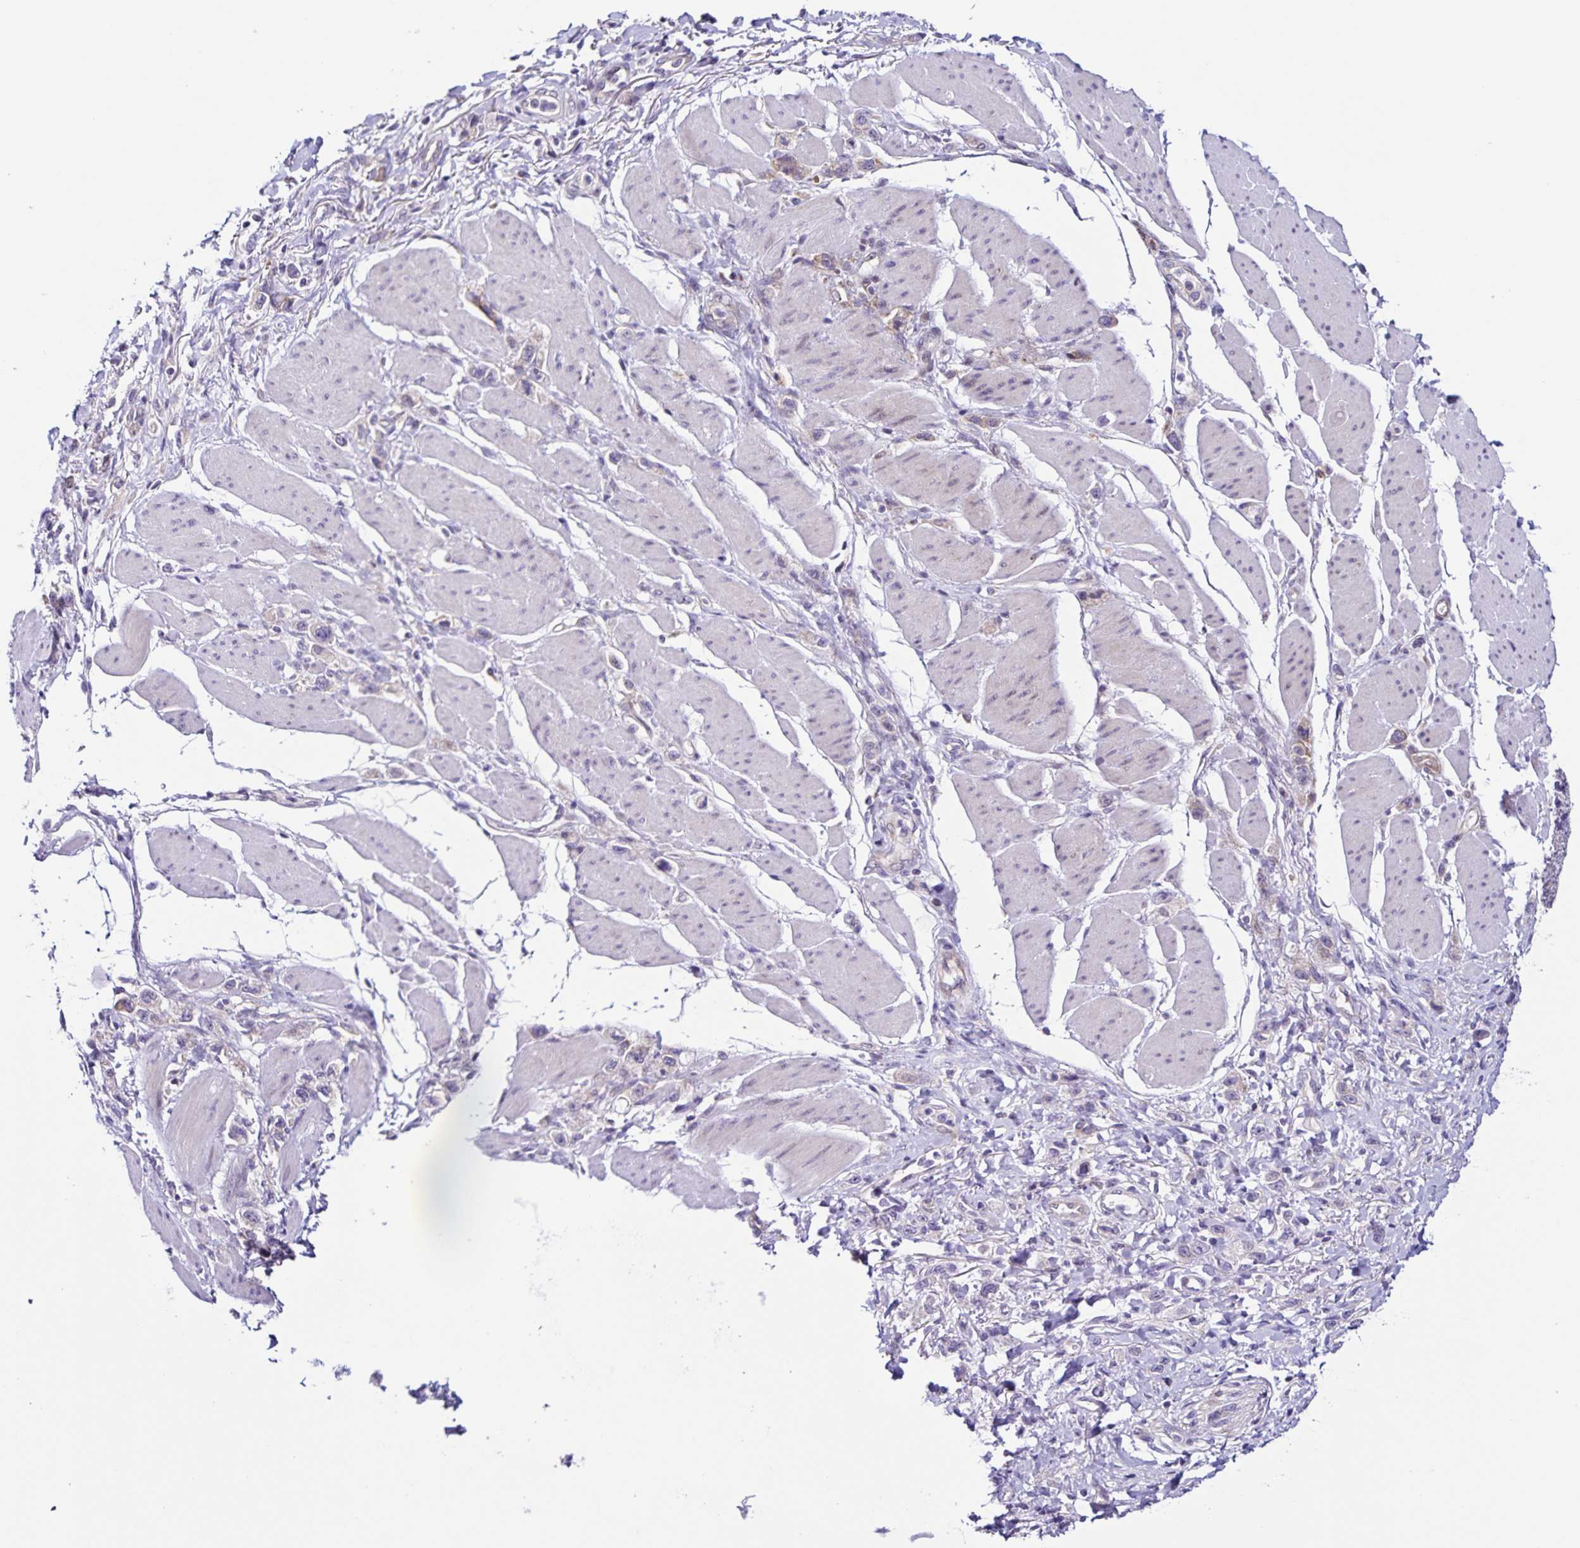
{"staining": {"intensity": "negative", "quantity": "none", "location": "none"}, "tissue": "stomach cancer", "cell_type": "Tumor cells", "image_type": "cancer", "snomed": [{"axis": "morphology", "description": "Adenocarcinoma, NOS"}, {"axis": "topography", "description": "Stomach"}], "caption": "Tumor cells show no significant protein staining in stomach adenocarcinoma. The staining is performed using DAB (3,3'-diaminobenzidine) brown chromogen with nuclei counter-stained in using hematoxylin.", "gene": "RNFT2", "patient": {"sex": "female", "age": 65}}